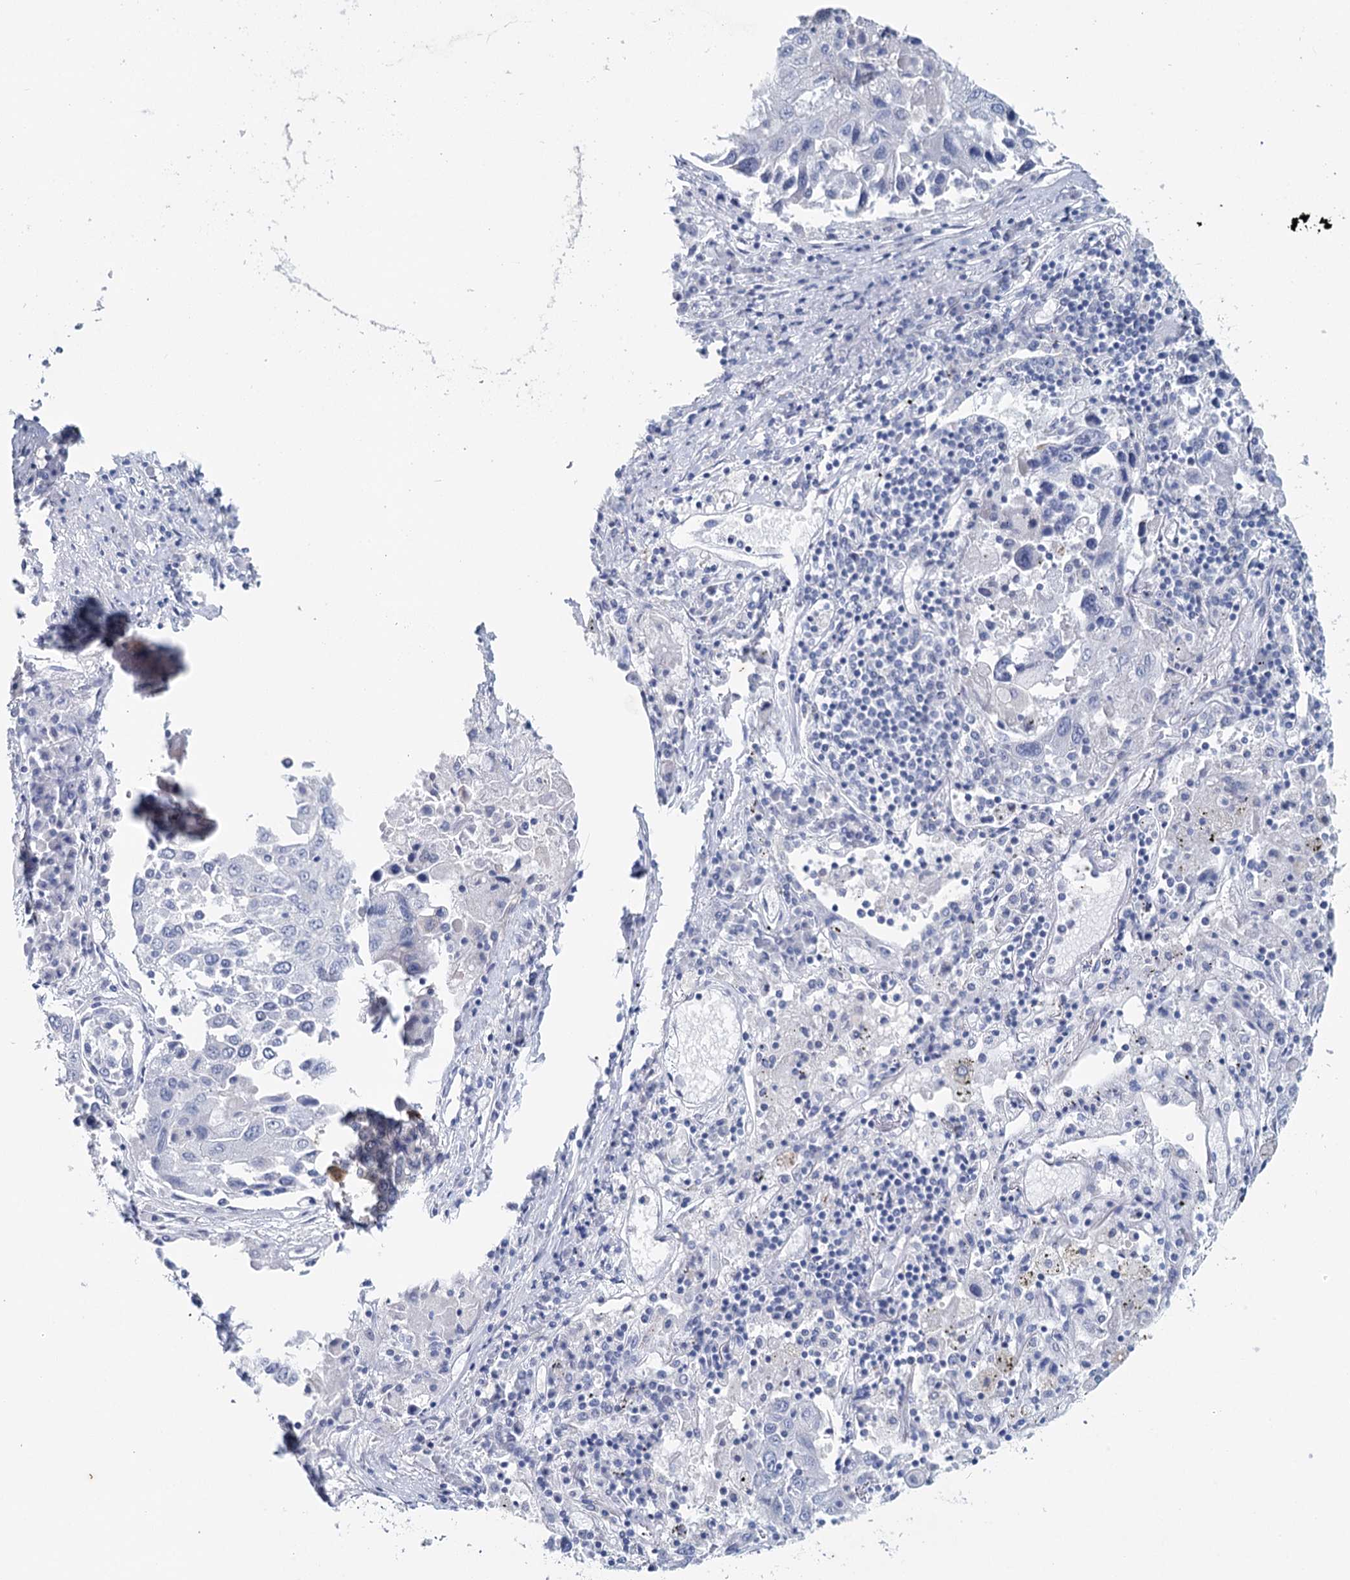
{"staining": {"intensity": "negative", "quantity": "none", "location": "none"}, "tissue": "lung cancer", "cell_type": "Tumor cells", "image_type": "cancer", "snomed": [{"axis": "morphology", "description": "Squamous cell carcinoma, NOS"}, {"axis": "topography", "description": "Lung"}], "caption": "A photomicrograph of human squamous cell carcinoma (lung) is negative for staining in tumor cells.", "gene": "METTL7B", "patient": {"sex": "male", "age": 65}}